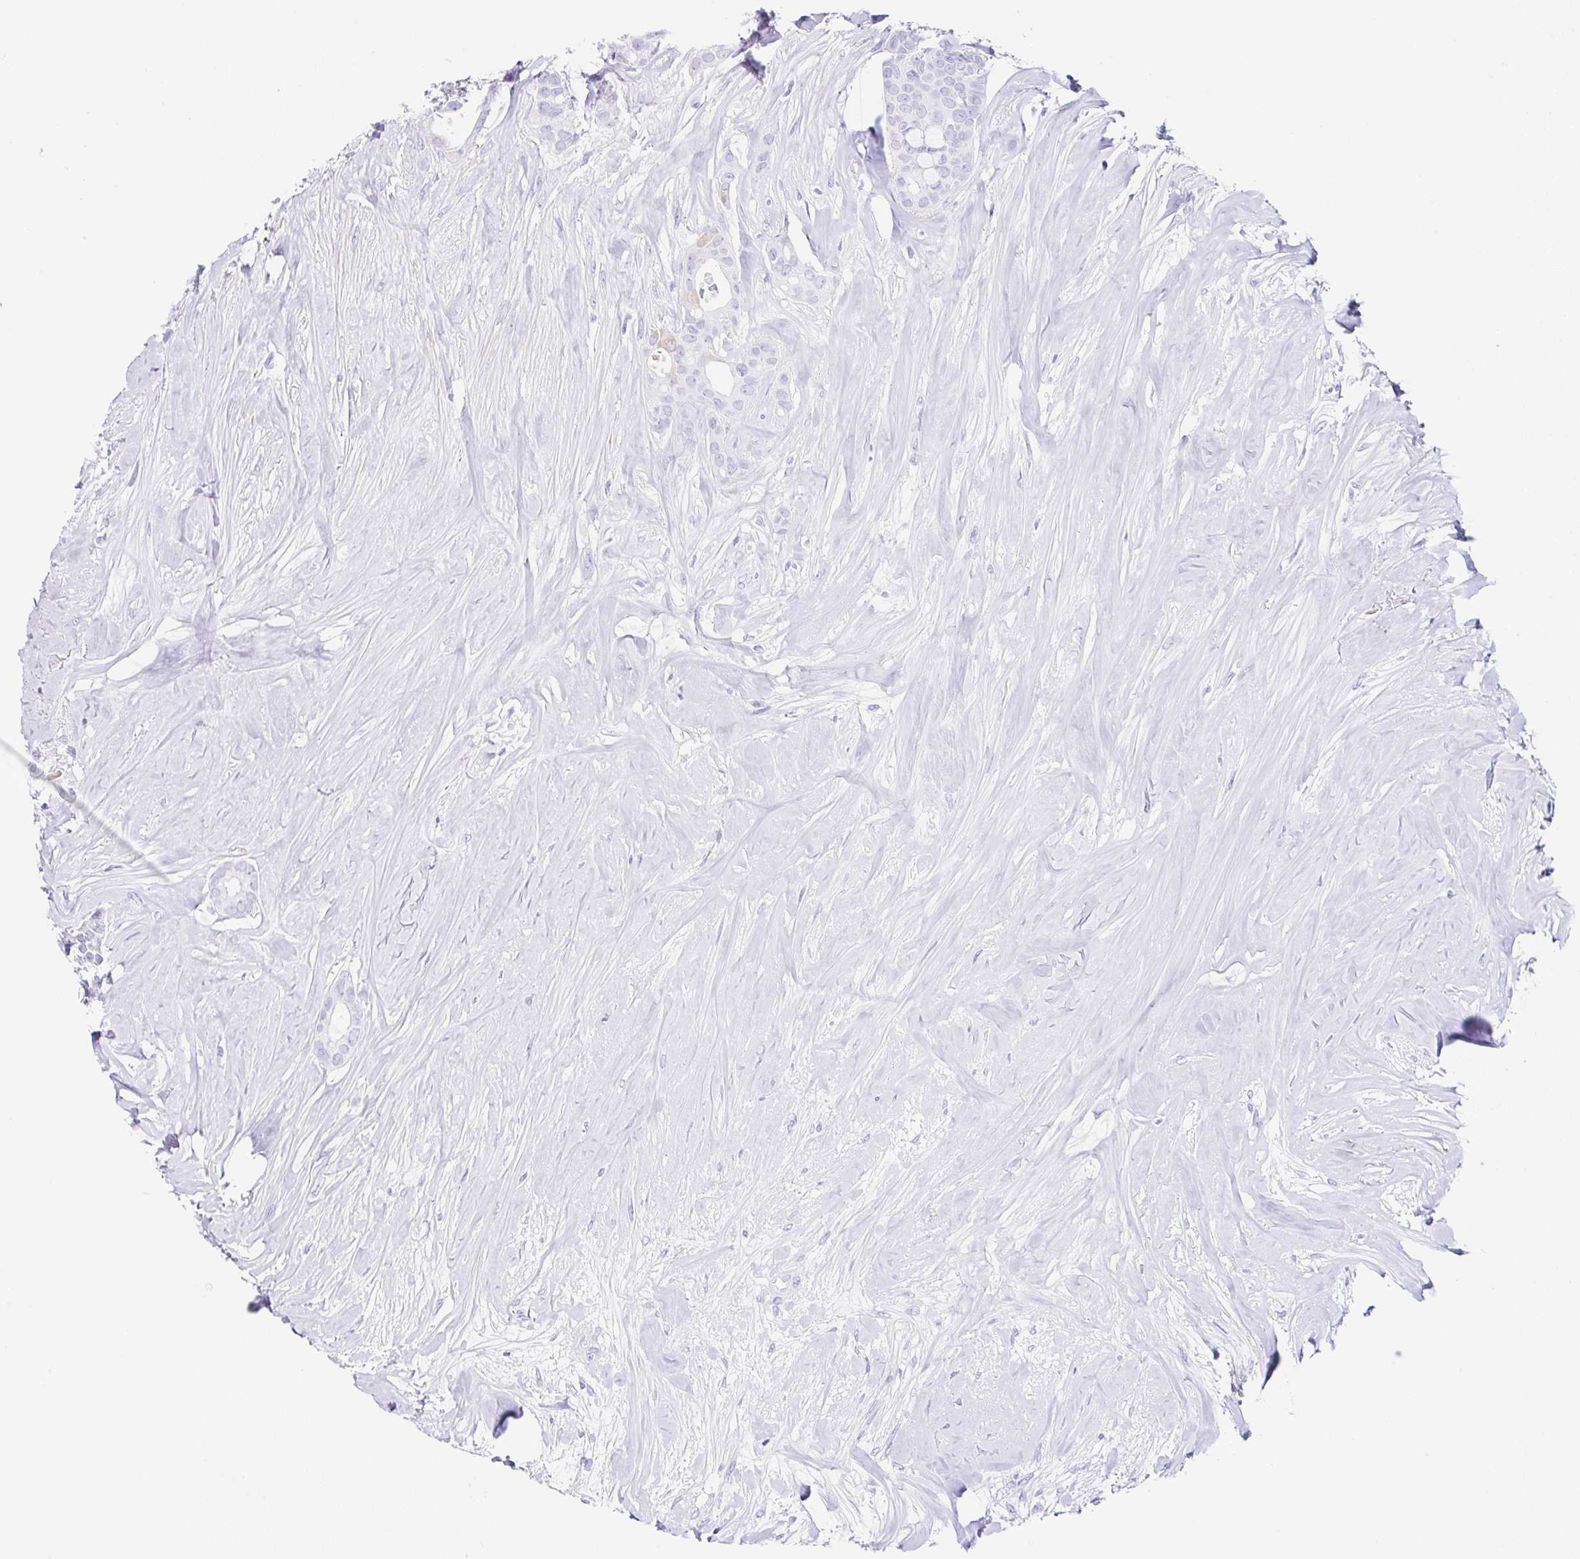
{"staining": {"intensity": "negative", "quantity": "none", "location": "none"}, "tissue": "breast cancer", "cell_type": "Tumor cells", "image_type": "cancer", "snomed": [{"axis": "morphology", "description": "Duct carcinoma"}, {"axis": "topography", "description": "Breast"}], "caption": "Immunohistochemical staining of intraductal carcinoma (breast) reveals no significant staining in tumor cells.", "gene": "CLDND2", "patient": {"sex": "female", "age": 84}}